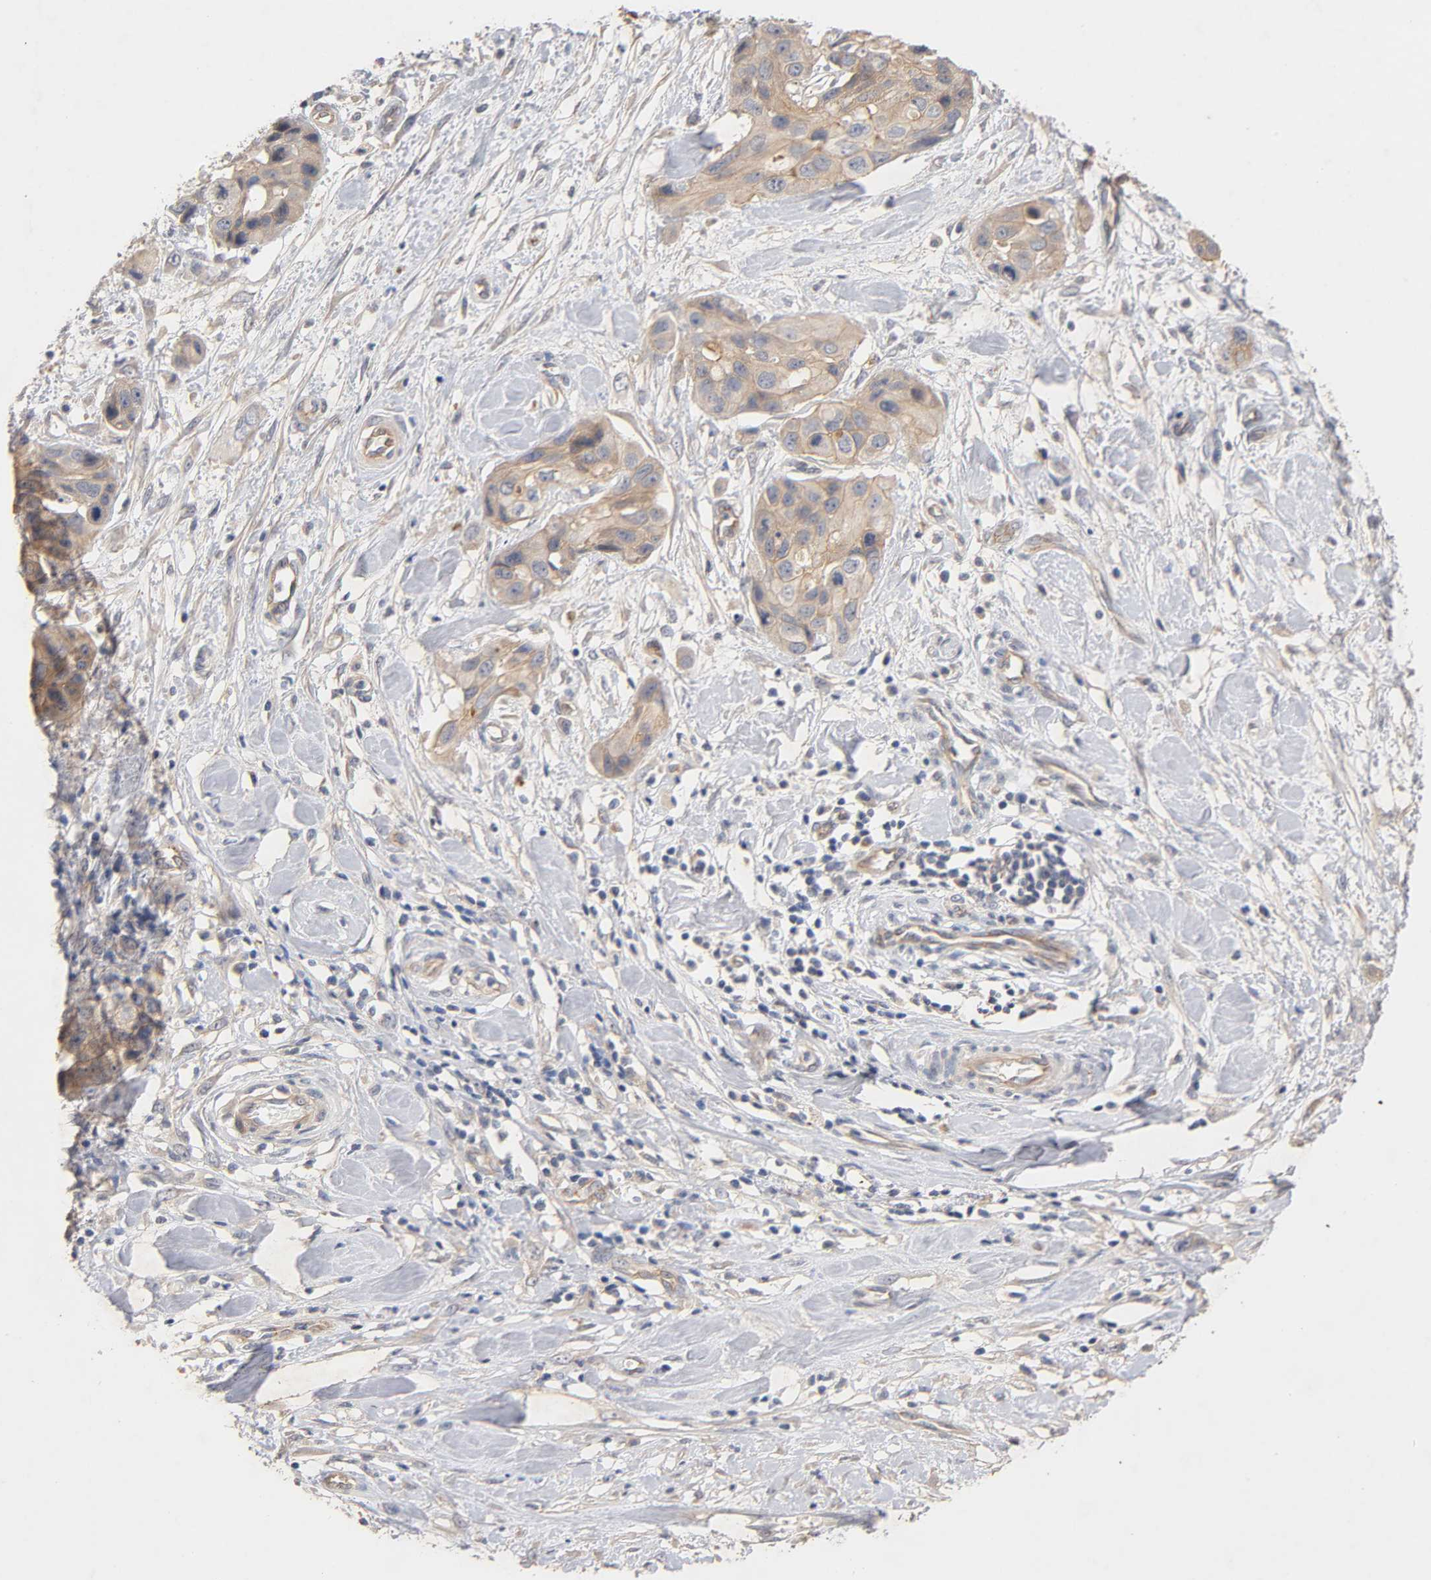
{"staining": {"intensity": "moderate", "quantity": ">75%", "location": "cytoplasmic/membranous"}, "tissue": "pancreatic cancer", "cell_type": "Tumor cells", "image_type": "cancer", "snomed": [{"axis": "morphology", "description": "Adenocarcinoma, NOS"}, {"axis": "topography", "description": "Pancreas"}], "caption": "Tumor cells show moderate cytoplasmic/membranous expression in about >75% of cells in adenocarcinoma (pancreatic).", "gene": "PDZD11", "patient": {"sex": "female", "age": 60}}